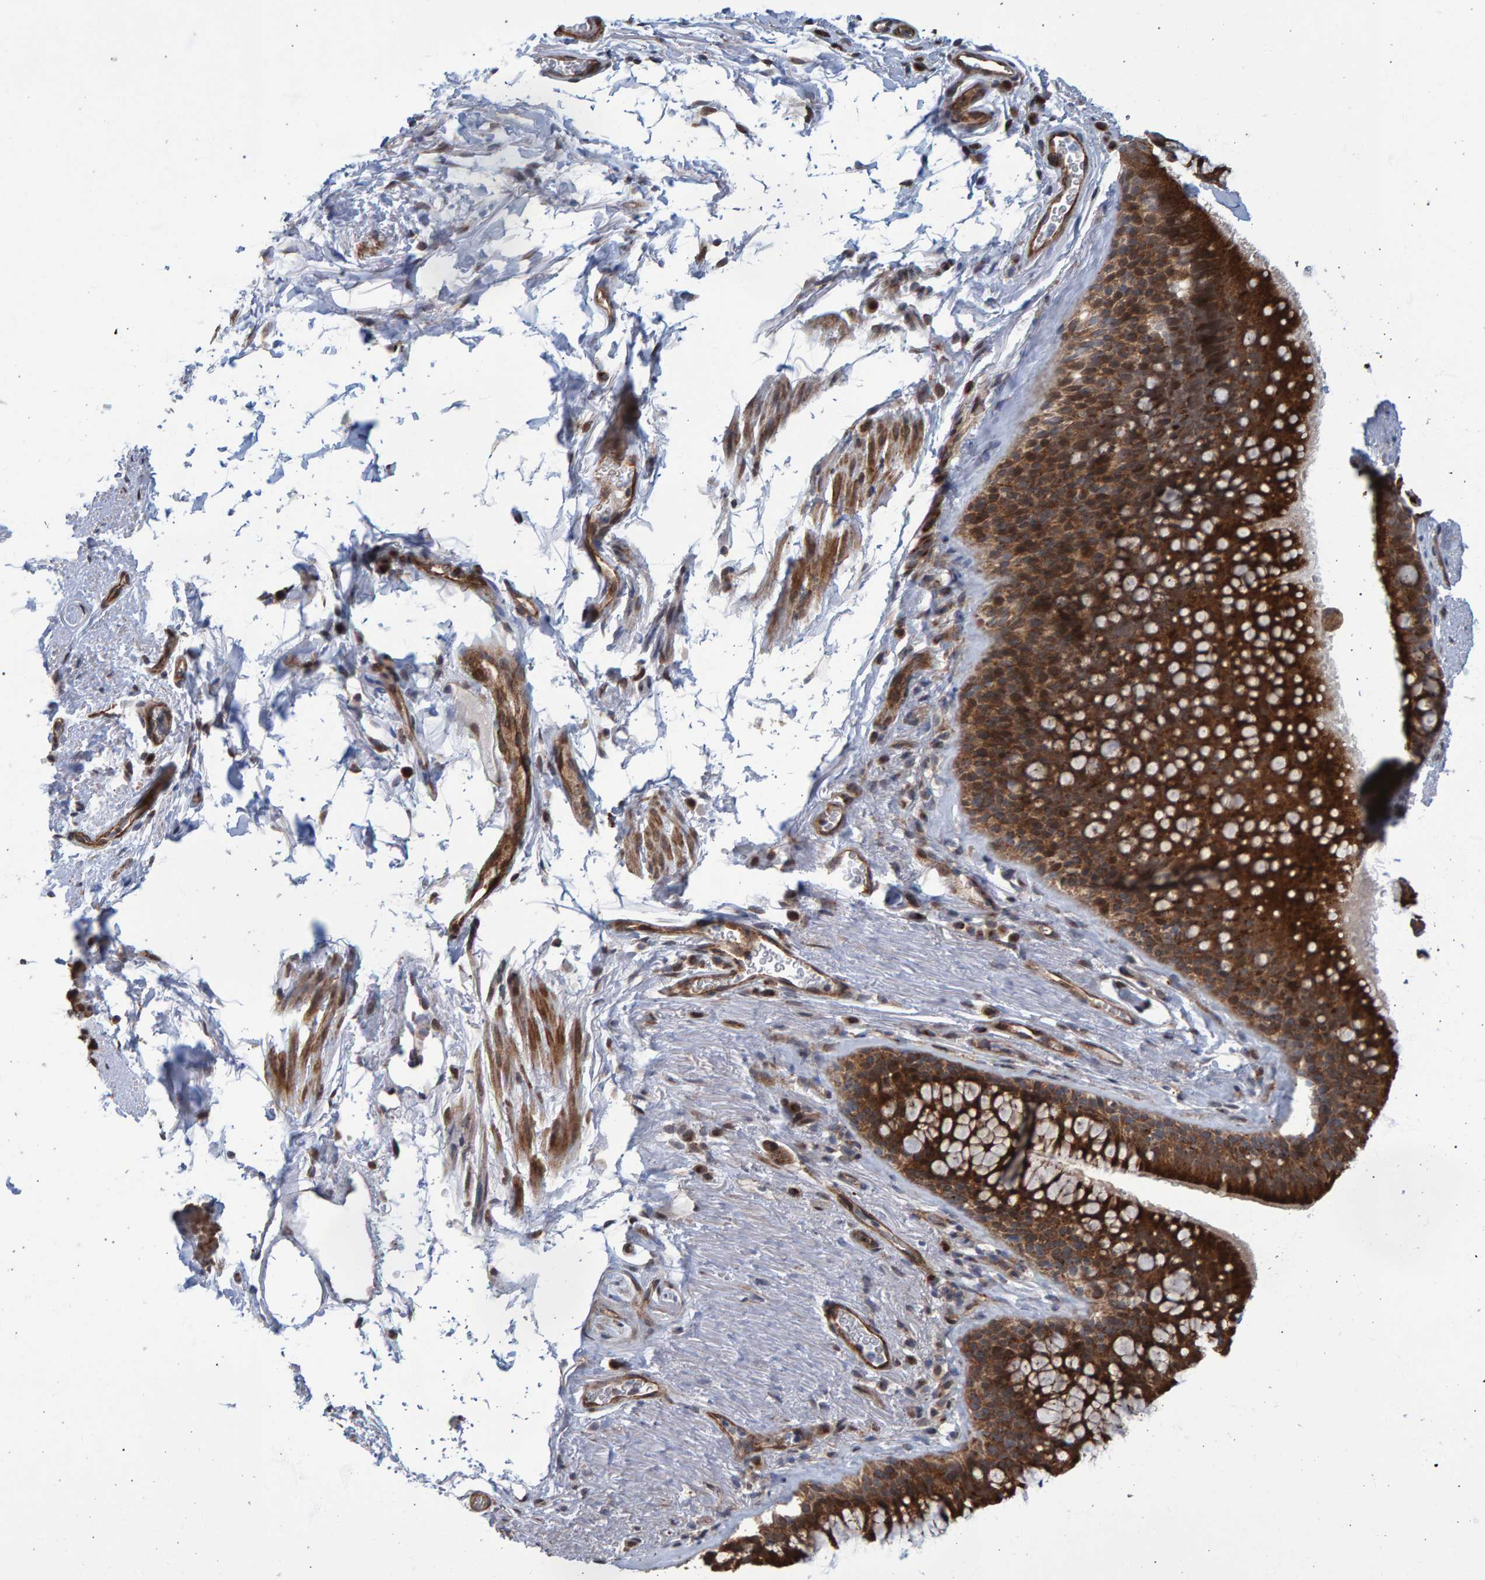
{"staining": {"intensity": "strong", "quantity": ">75%", "location": "cytoplasmic/membranous"}, "tissue": "bronchus", "cell_type": "Respiratory epithelial cells", "image_type": "normal", "snomed": [{"axis": "morphology", "description": "Normal tissue, NOS"}, {"axis": "topography", "description": "Cartilage tissue"}, {"axis": "topography", "description": "Bronchus"}], "caption": "Immunohistochemical staining of benign human bronchus reveals strong cytoplasmic/membranous protein expression in about >75% of respiratory epithelial cells. The staining is performed using DAB (3,3'-diaminobenzidine) brown chromogen to label protein expression. The nuclei are counter-stained blue using hematoxylin.", "gene": "LRBA", "patient": {"sex": "female", "age": 53}}